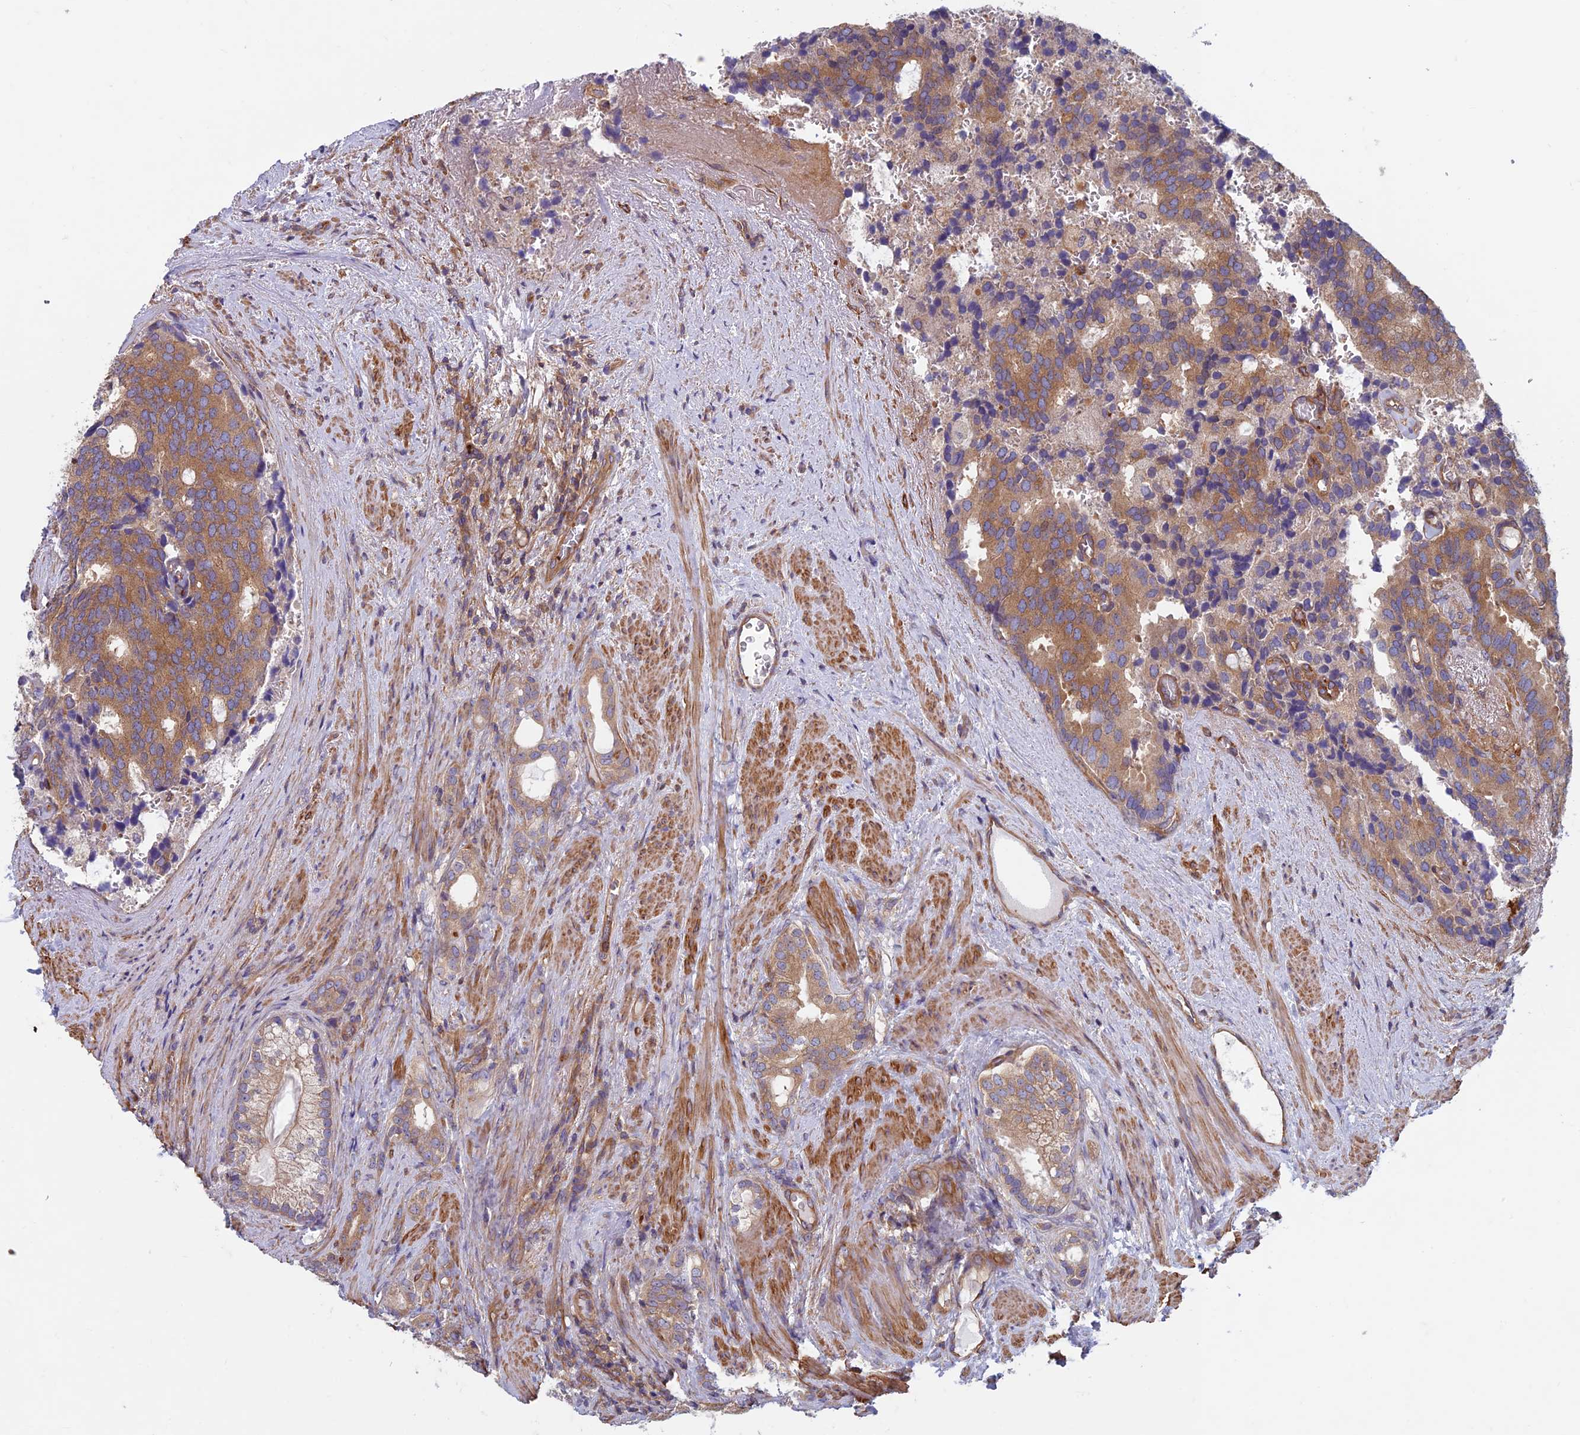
{"staining": {"intensity": "moderate", "quantity": ">75%", "location": "cytoplasmic/membranous"}, "tissue": "prostate cancer", "cell_type": "Tumor cells", "image_type": "cancer", "snomed": [{"axis": "morphology", "description": "Adenocarcinoma, Low grade"}, {"axis": "topography", "description": "Prostate"}], "caption": "Protein staining shows moderate cytoplasmic/membranous staining in approximately >75% of tumor cells in adenocarcinoma (low-grade) (prostate).", "gene": "DNM1L", "patient": {"sex": "male", "age": 71}}